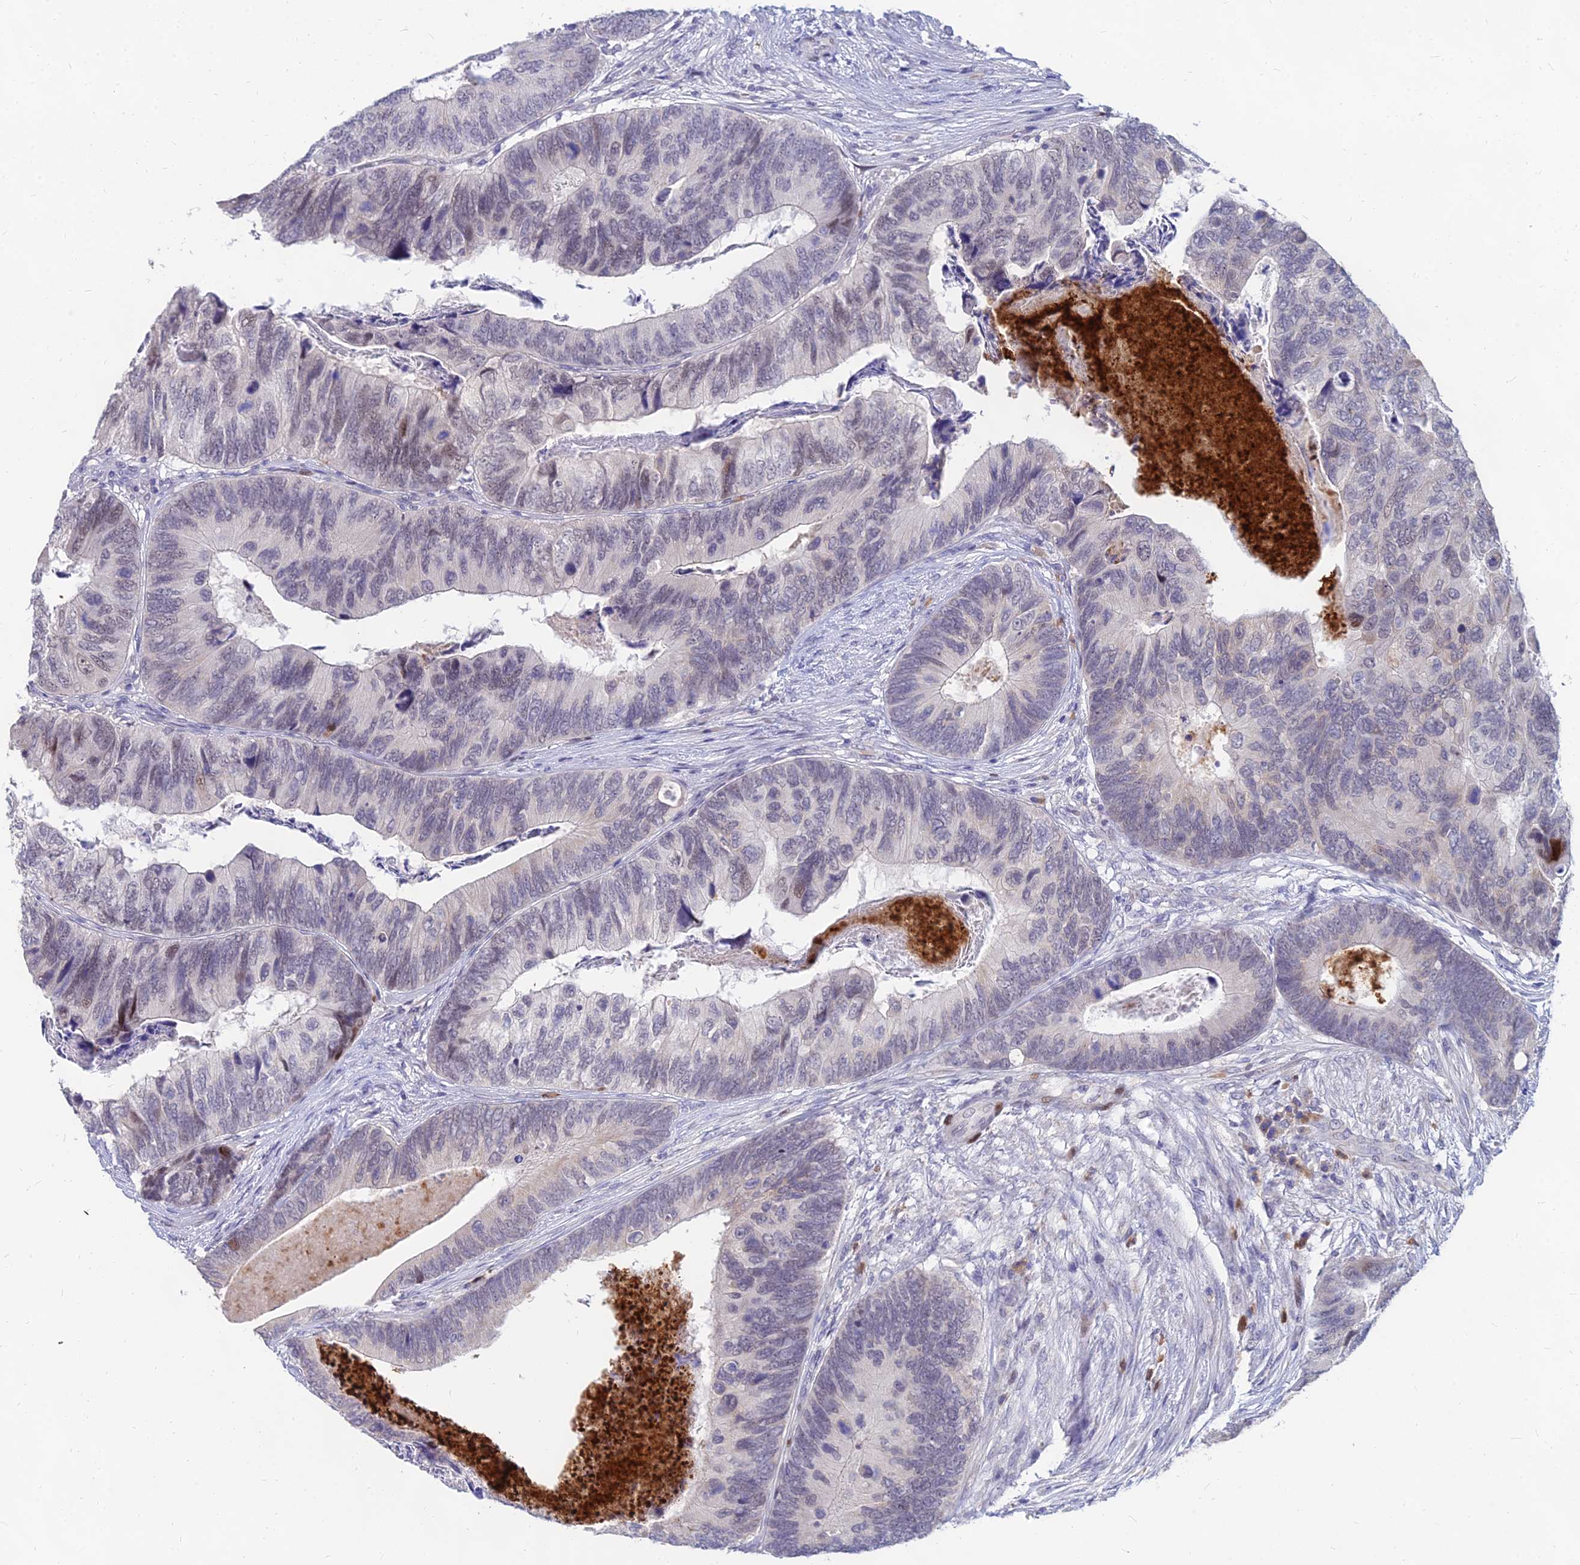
{"staining": {"intensity": "negative", "quantity": "none", "location": "none"}, "tissue": "colorectal cancer", "cell_type": "Tumor cells", "image_type": "cancer", "snomed": [{"axis": "morphology", "description": "Adenocarcinoma, NOS"}, {"axis": "topography", "description": "Colon"}], "caption": "Tumor cells are negative for protein expression in human colorectal adenocarcinoma.", "gene": "GOLGA6D", "patient": {"sex": "female", "age": 67}}